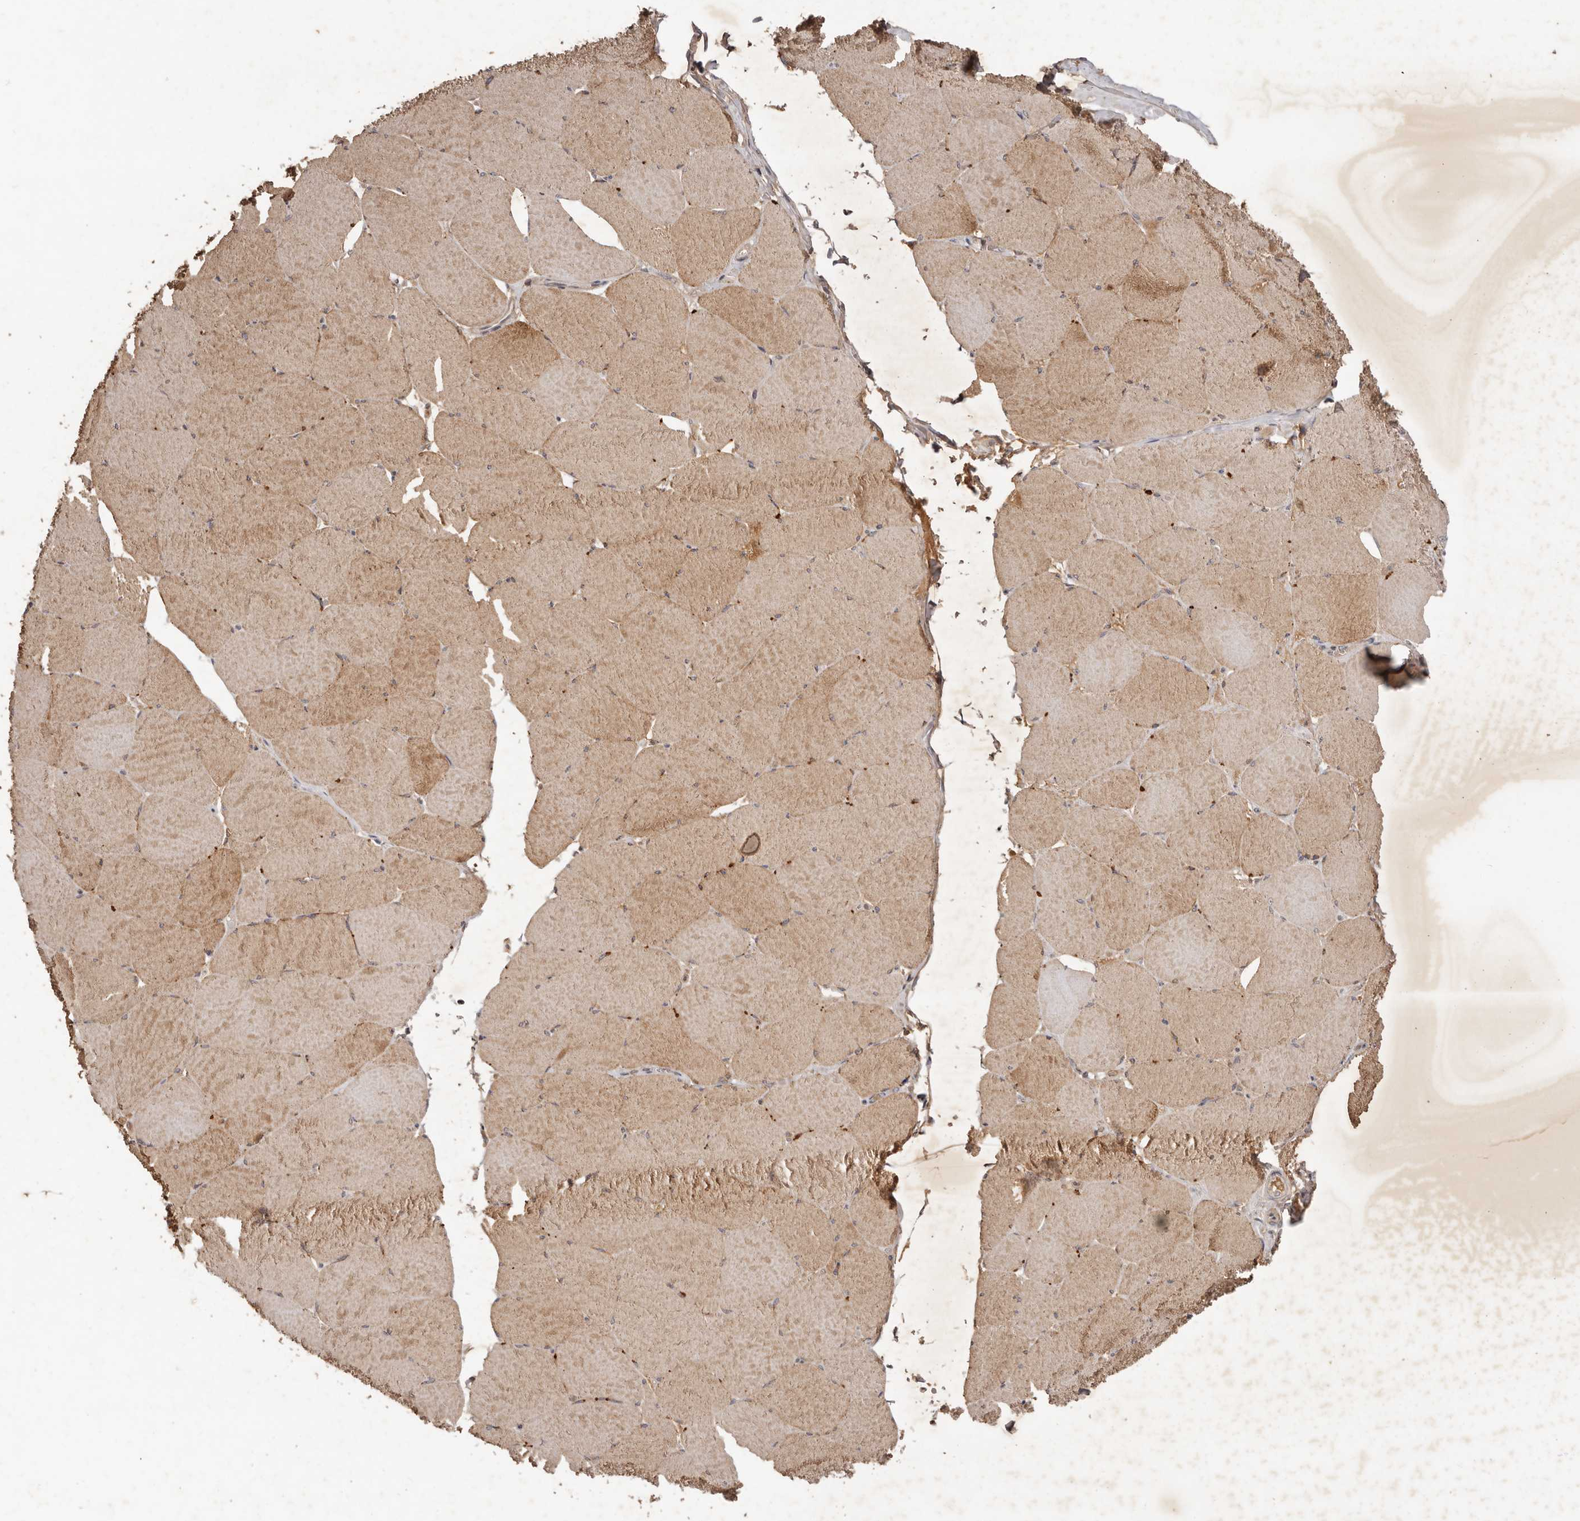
{"staining": {"intensity": "moderate", "quantity": ">75%", "location": "cytoplasmic/membranous"}, "tissue": "skeletal muscle", "cell_type": "Myocytes", "image_type": "normal", "snomed": [{"axis": "morphology", "description": "Normal tissue, NOS"}, {"axis": "topography", "description": "Skeletal muscle"}, {"axis": "topography", "description": "Head-Neck"}], "caption": "The image displays immunohistochemical staining of normal skeletal muscle. There is moderate cytoplasmic/membranous staining is present in about >75% of myocytes. (IHC, brightfield microscopy, high magnification).", "gene": "PKIB", "patient": {"sex": "male", "age": 66}}